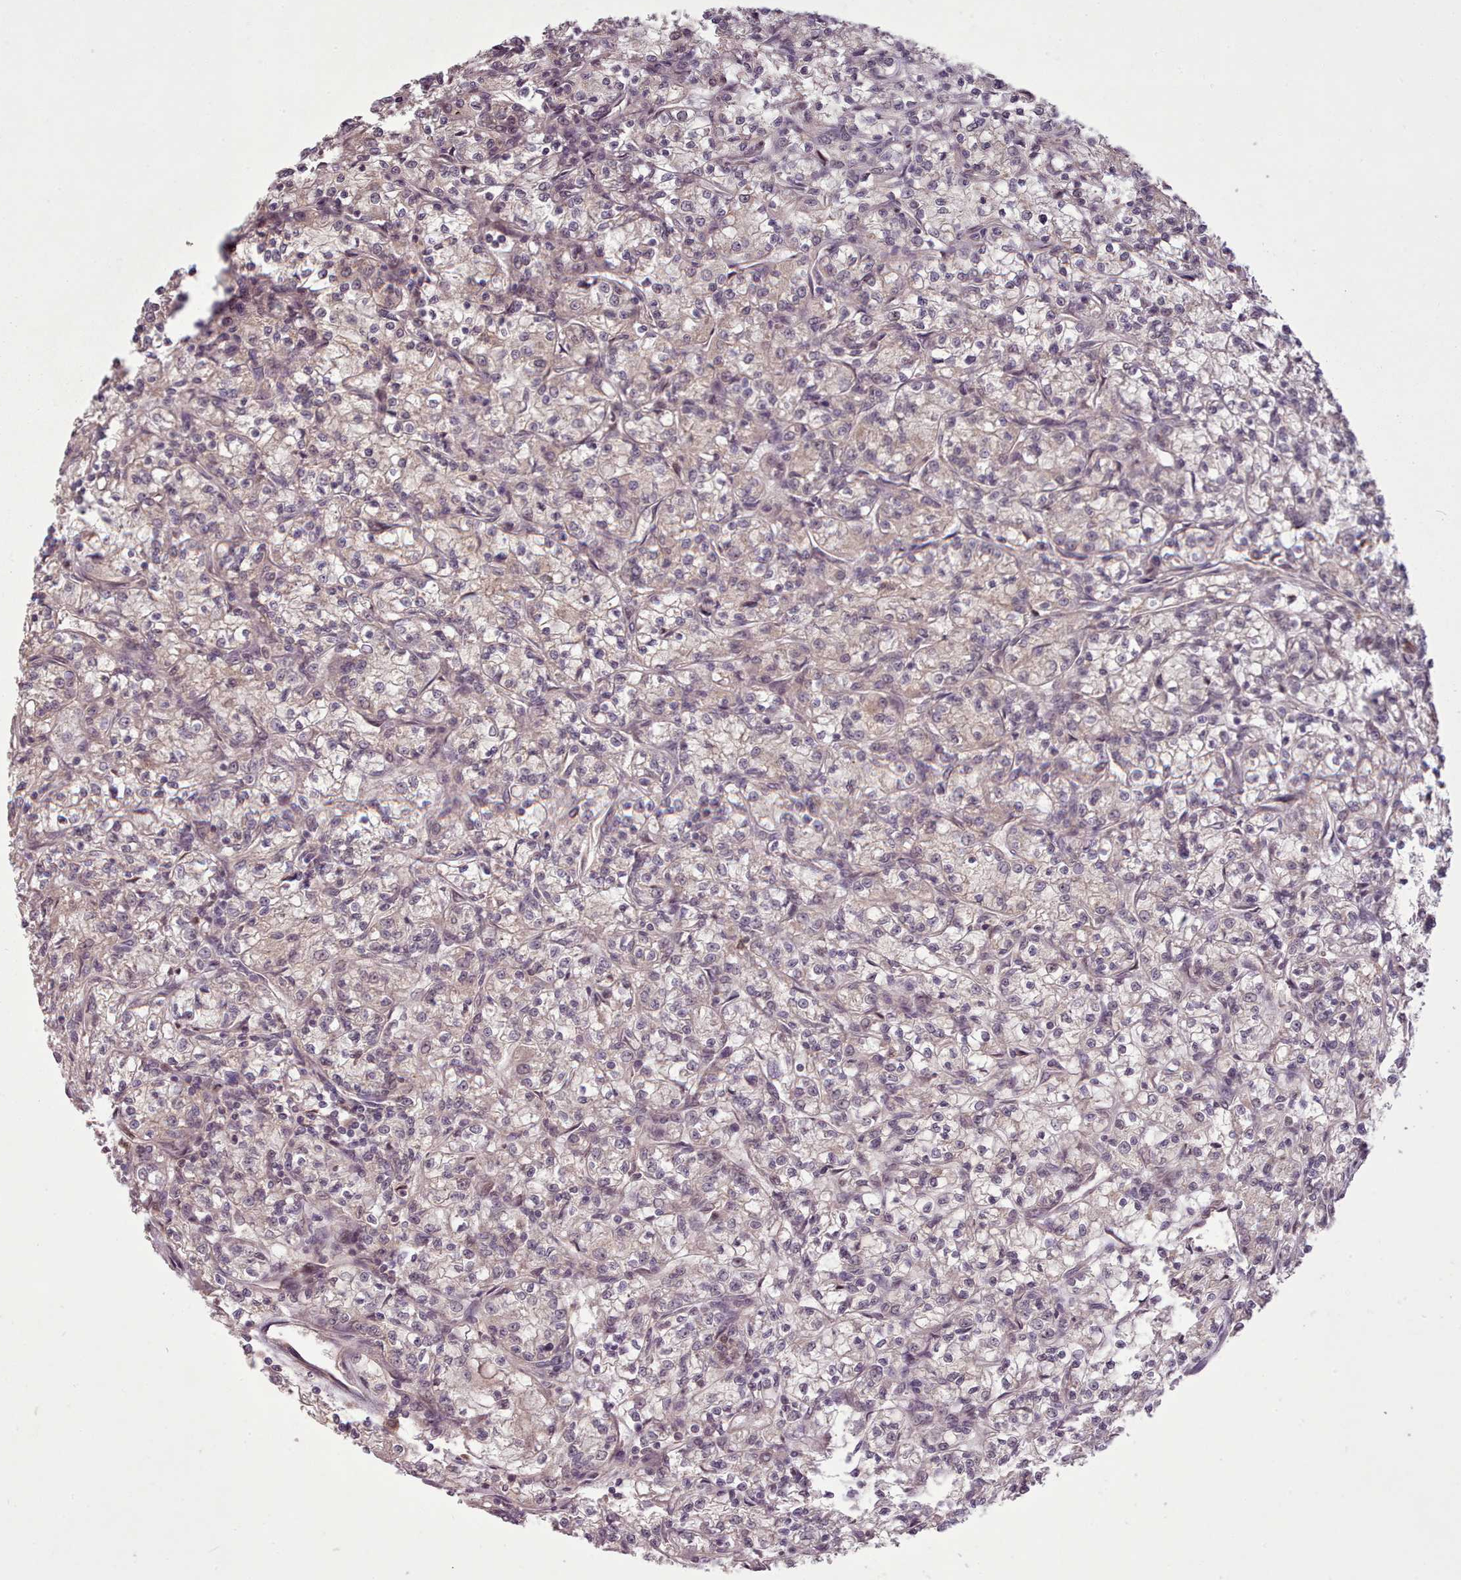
{"staining": {"intensity": "weak", "quantity": "25%-75%", "location": "cytoplasmic/membranous,nuclear"}, "tissue": "renal cancer", "cell_type": "Tumor cells", "image_type": "cancer", "snomed": [{"axis": "morphology", "description": "Adenocarcinoma, NOS"}, {"axis": "topography", "description": "Kidney"}], "caption": "There is low levels of weak cytoplasmic/membranous and nuclear positivity in tumor cells of renal cancer (adenocarcinoma), as demonstrated by immunohistochemical staining (brown color).", "gene": "CDC6", "patient": {"sex": "female", "age": 59}}